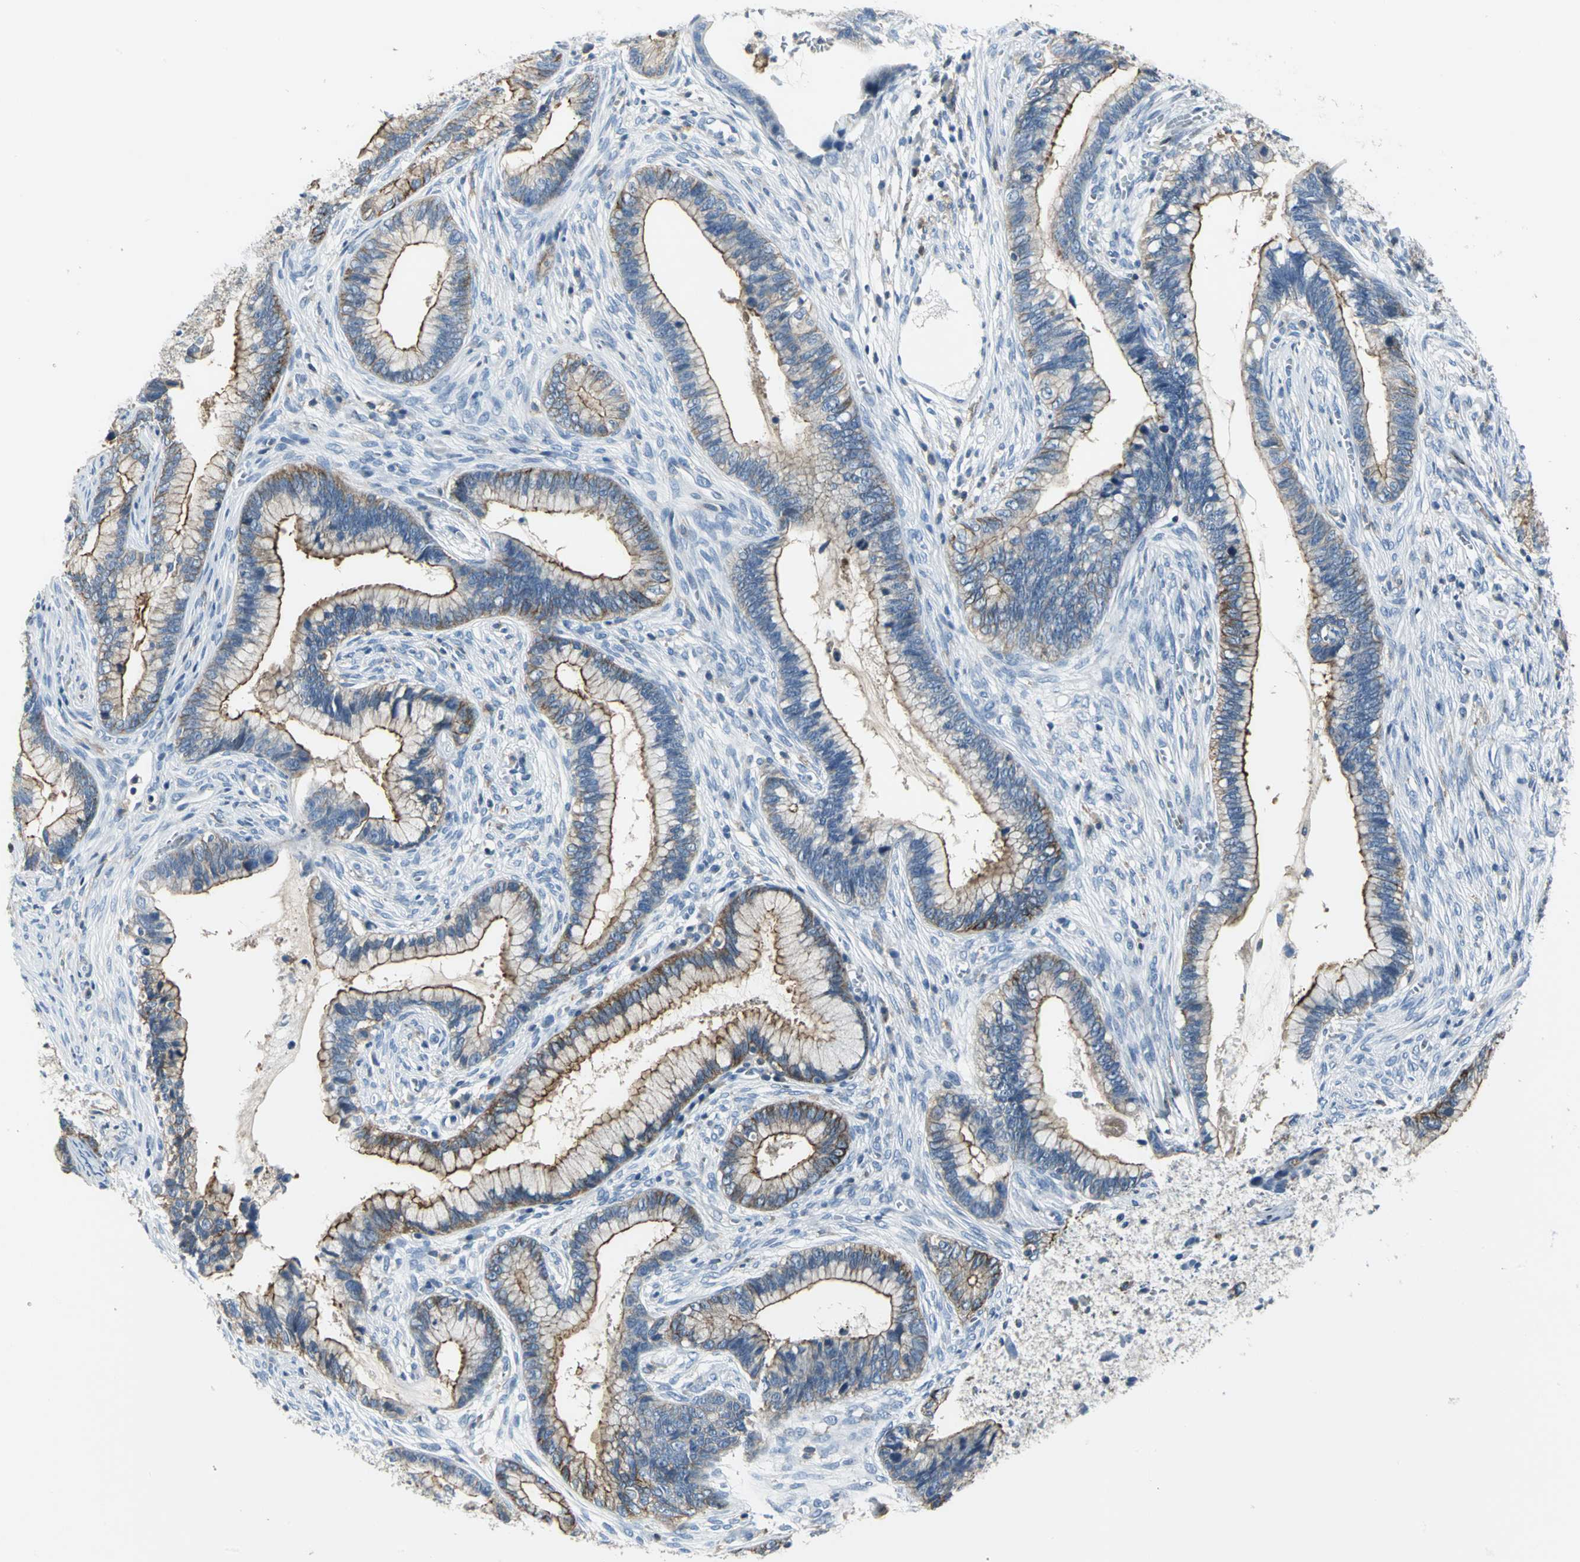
{"staining": {"intensity": "moderate", "quantity": ">75%", "location": "cytoplasmic/membranous"}, "tissue": "cervical cancer", "cell_type": "Tumor cells", "image_type": "cancer", "snomed": [{"axis": "morphology", "description": "Adenocarcinoma, NOS"}, {"axis": "topography", "description": "Cervix"}], "caption": "Immunohistochemical staining of adenocarcinoma (cervical) reveals medium levels of moderate cytoplasmic/membranous expression in approximately >75% of tumor cells.", "gene": "IQGAP2", "patient": {"sex": "female", "age": 44}}